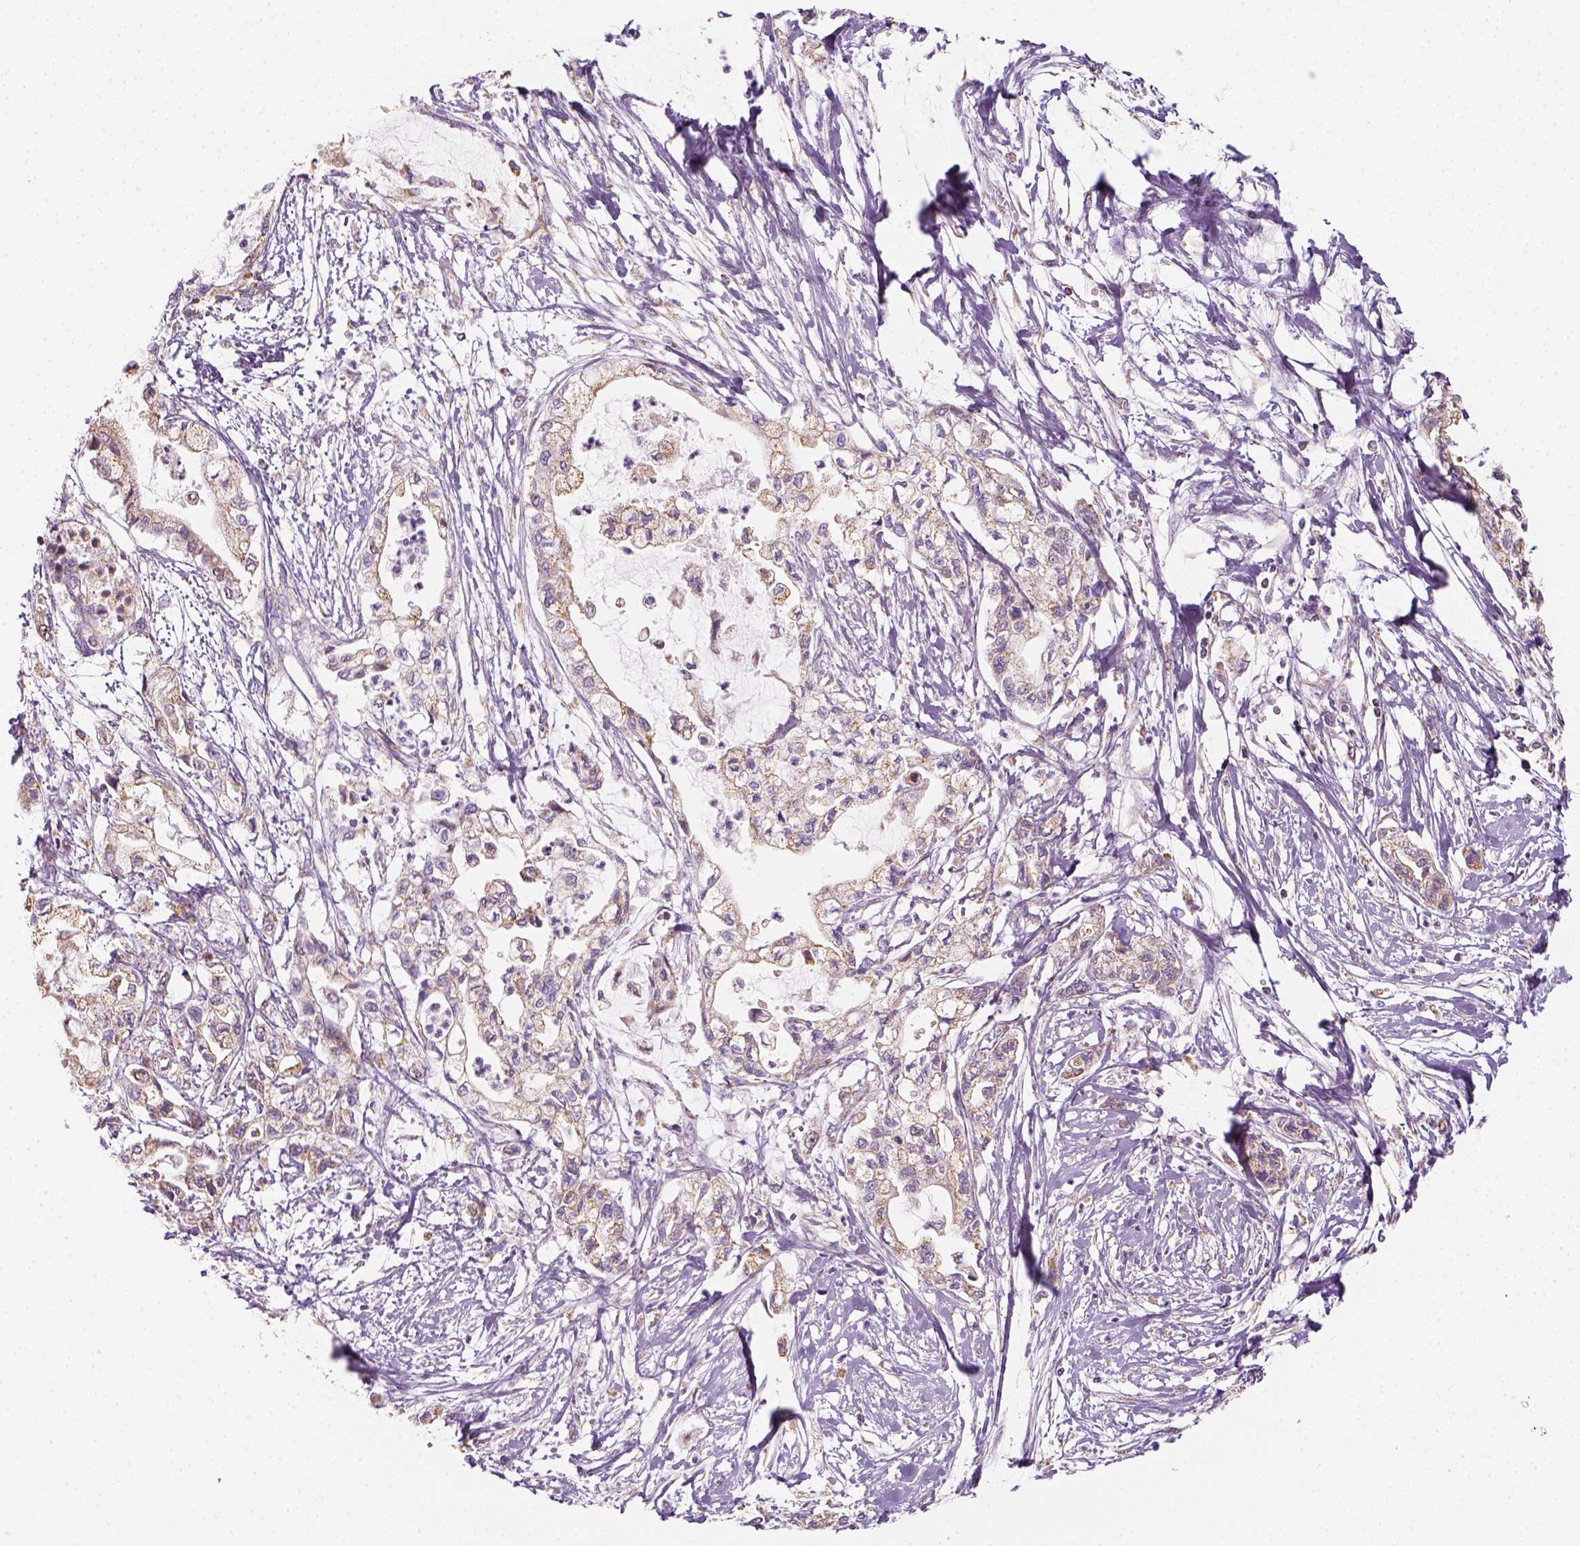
{"staining": {"intensity": "moderate", "quantity": ">75%", "location": "cytoplasmic/membranous"}, "tissue": "pancreatic cancer", "cell_type": "Tumor cells", "image_type": "cancer", "snomed": [{"axis": "morphology", "description": "Adenocarcinoma, NOS"}, {"axis": "topography", "description": "Pancreas"}], "caption": "Pancreatic adenocarcinoma was stained to show a protein in brown. There is medium levels of moderate cytoplasmic/membranous staining in approximately >75% of tumor cells.", "gene": "LCA5", "patient": {"sex": "male", "age": 54}}